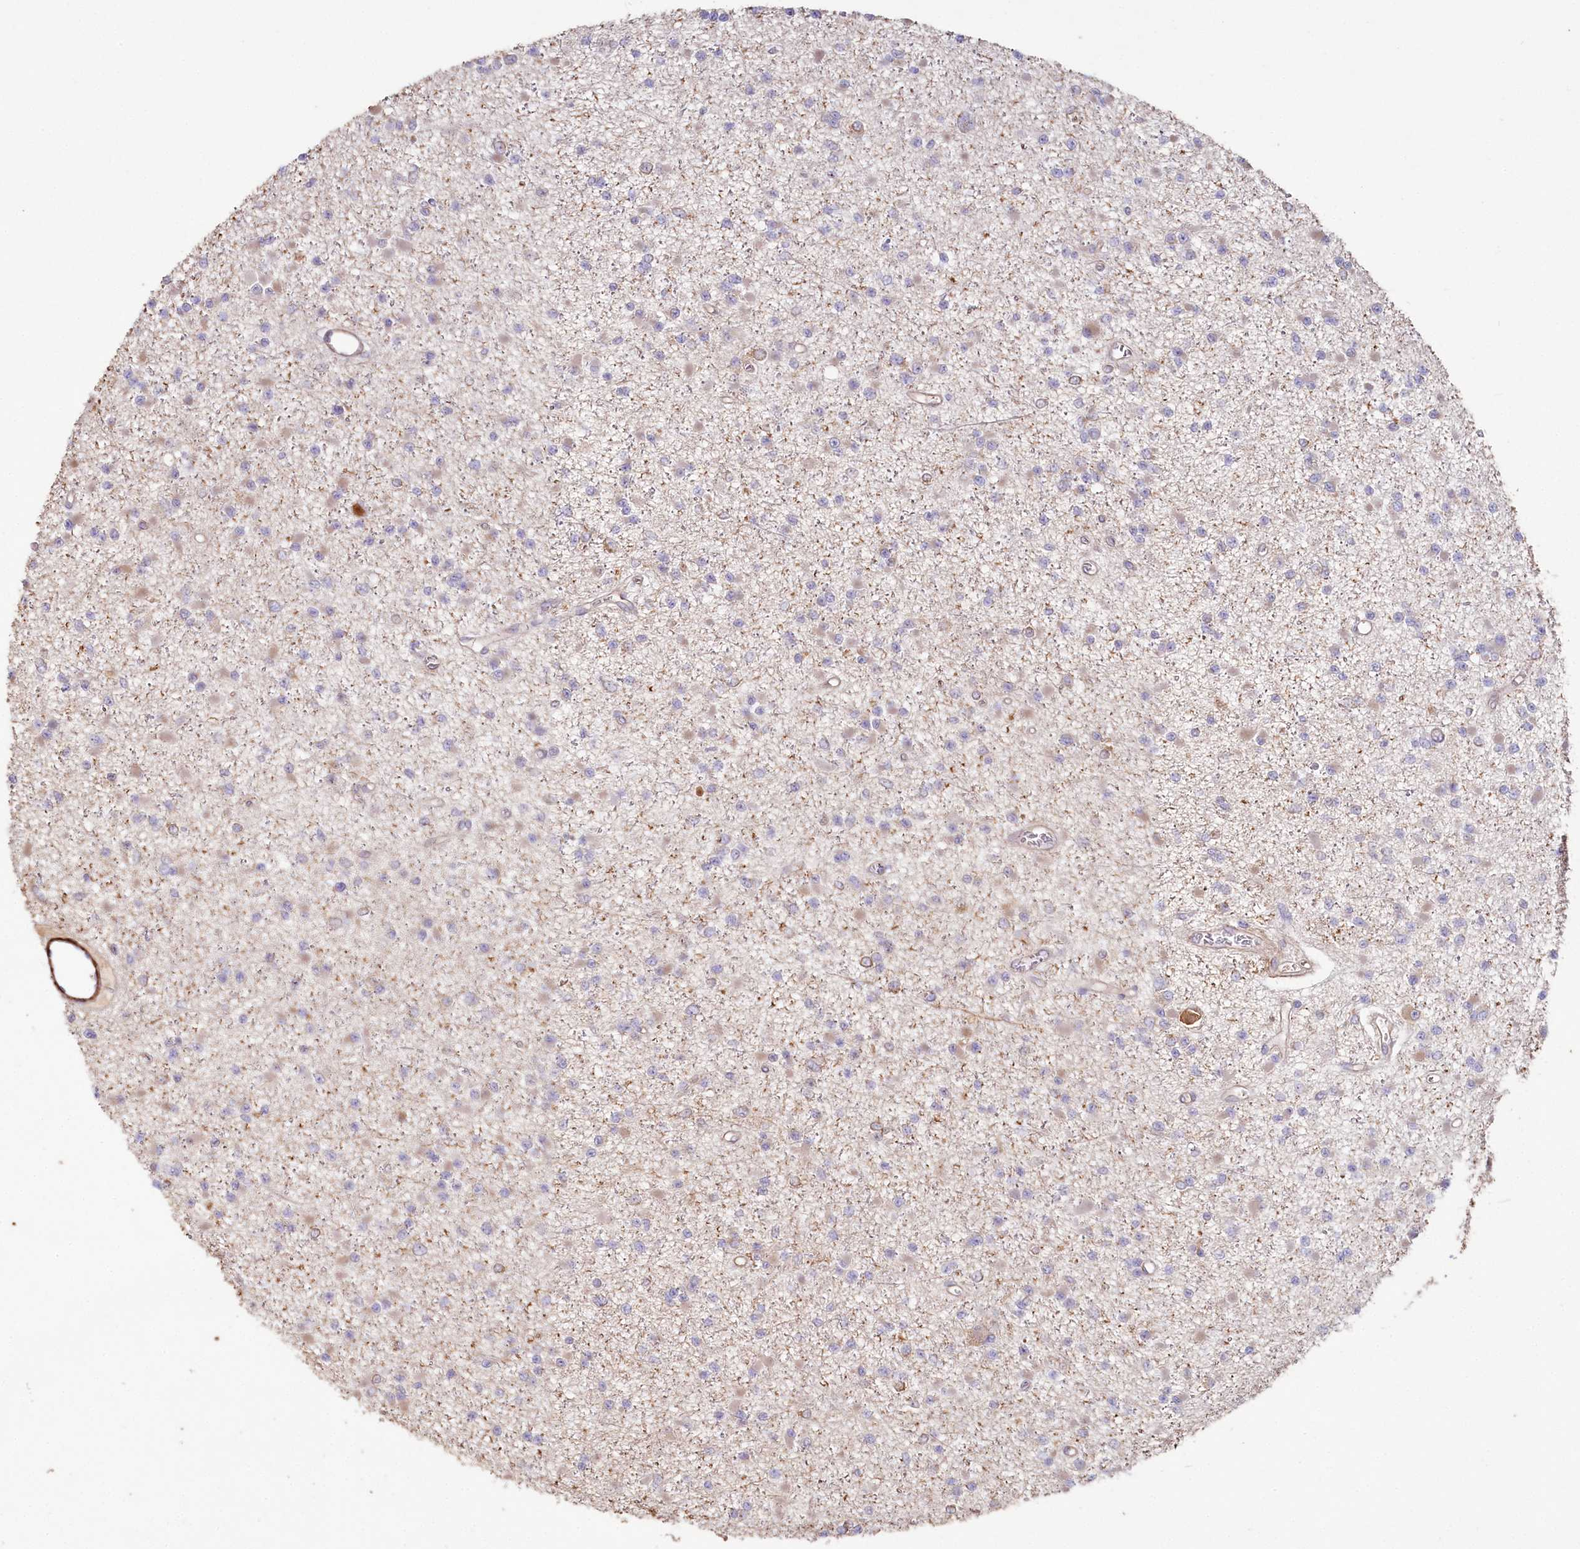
{"staining": {"intensity": "negative", "quantity": "none", "location": "none"}, "tissue": "glioma", "cell_type": "Tumor cells", "image_type": "cancer", "snomed": [{"axis": "morphology", "description": "Glioma, malignant, Low grade"}, {"axis": "topography", "description": "Brain"}], "caption": "Glioma was stained to show a protein in brown. There is no significant staining in tumor cells.", "gene": "SUMF1", "patient": {"sex": "female", "age": 22}}